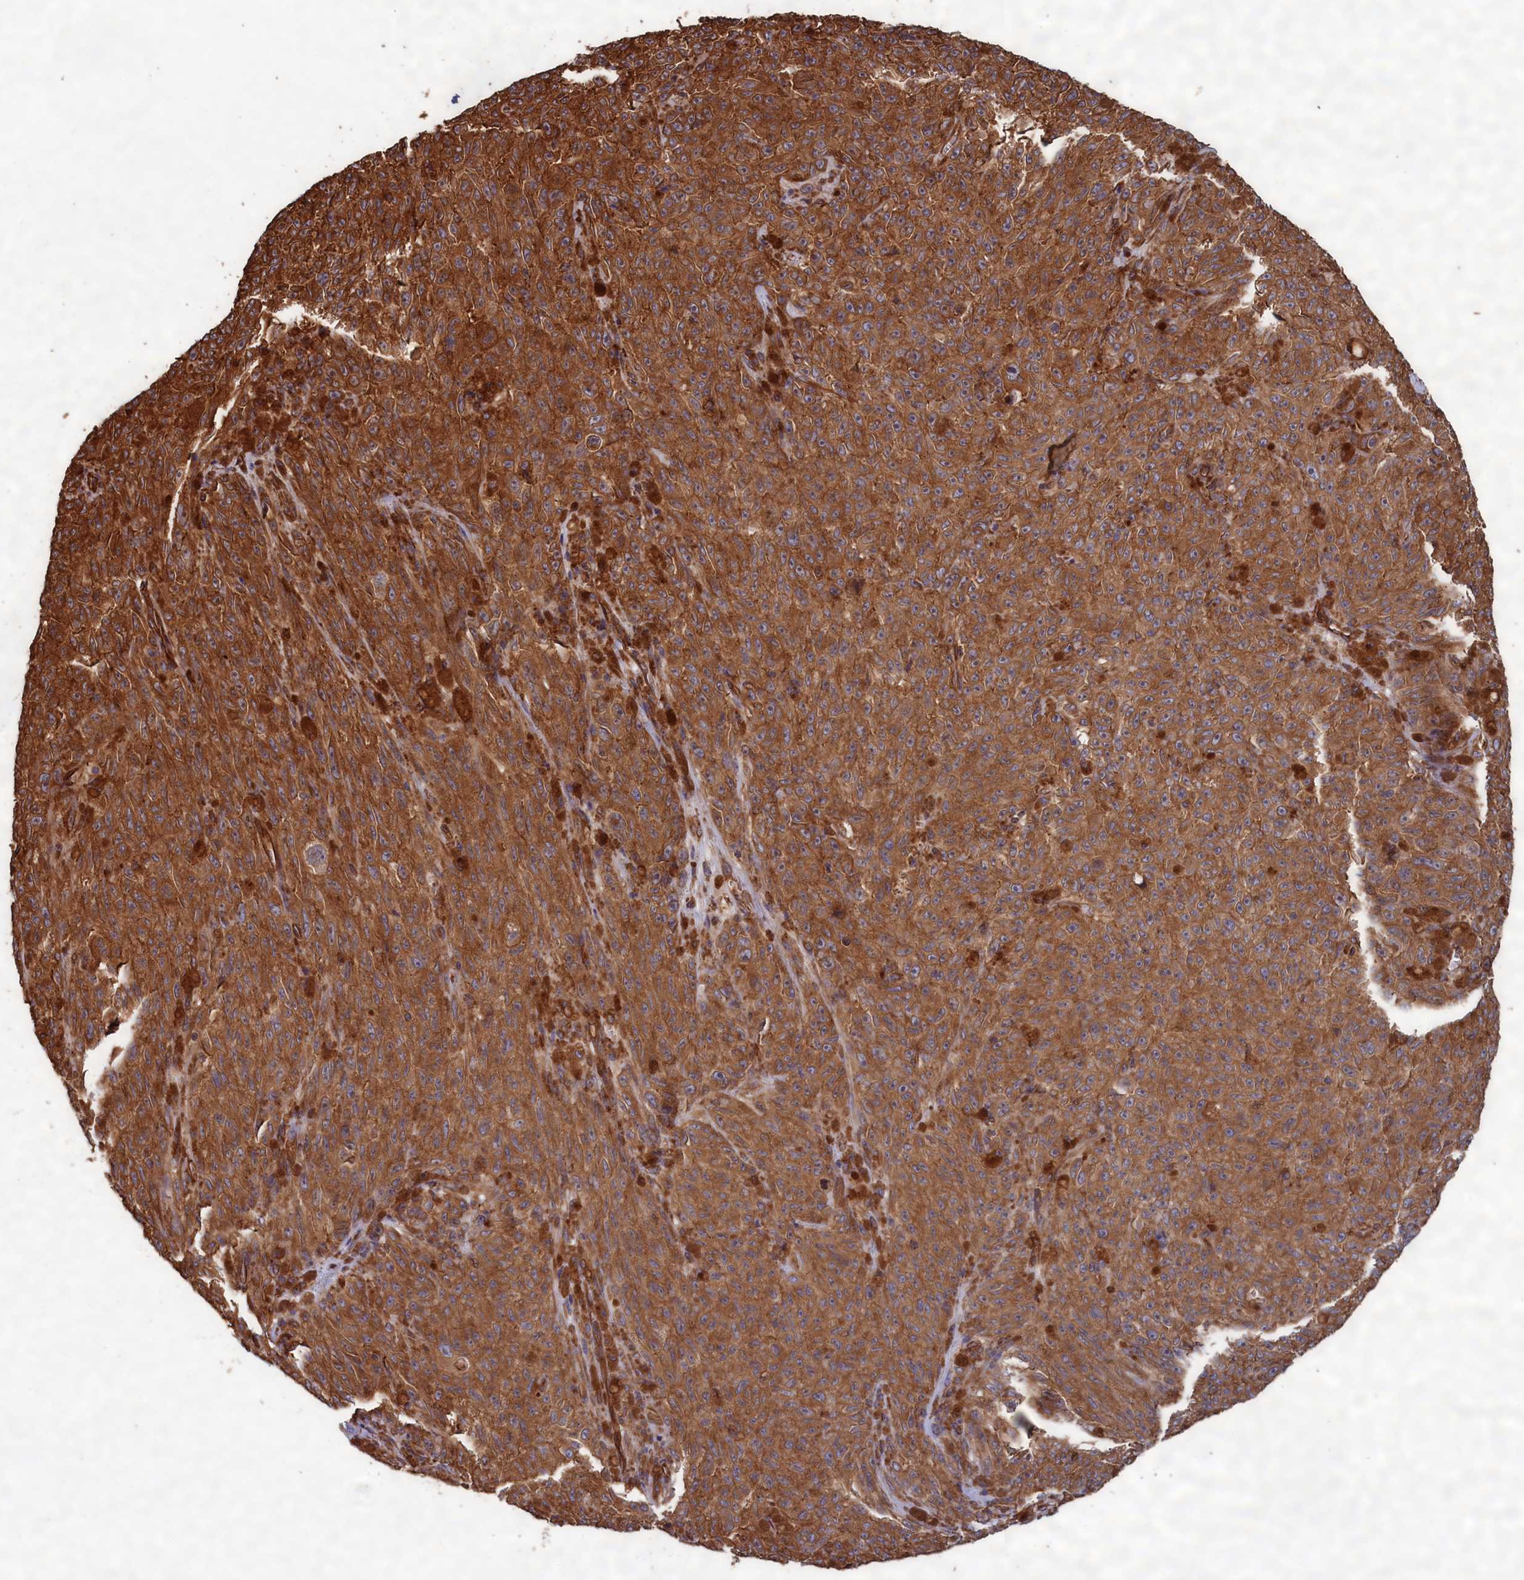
{"staining": {"intensity": "strong", "quantity": ">75%", "location": "cytoplasmic/membranous"}, "tissue": "melanoma", "cell_type": "Tumor cells", "image_type": "cancer", "snomed": [{"axis": "morphology", "description": "Malignant melanoma, NOS"}, {"axis": "topography", "description": "Skin"}], "caption": "A high-resolution photomicrograph shows immunohistochemistry staining of malignant melanoma, which shows strong cytoplasmic/membranous positivity in about >75% of tumor cells.", "gene": "CCDC124", "patient": {"sex": "female", "age": 82}}